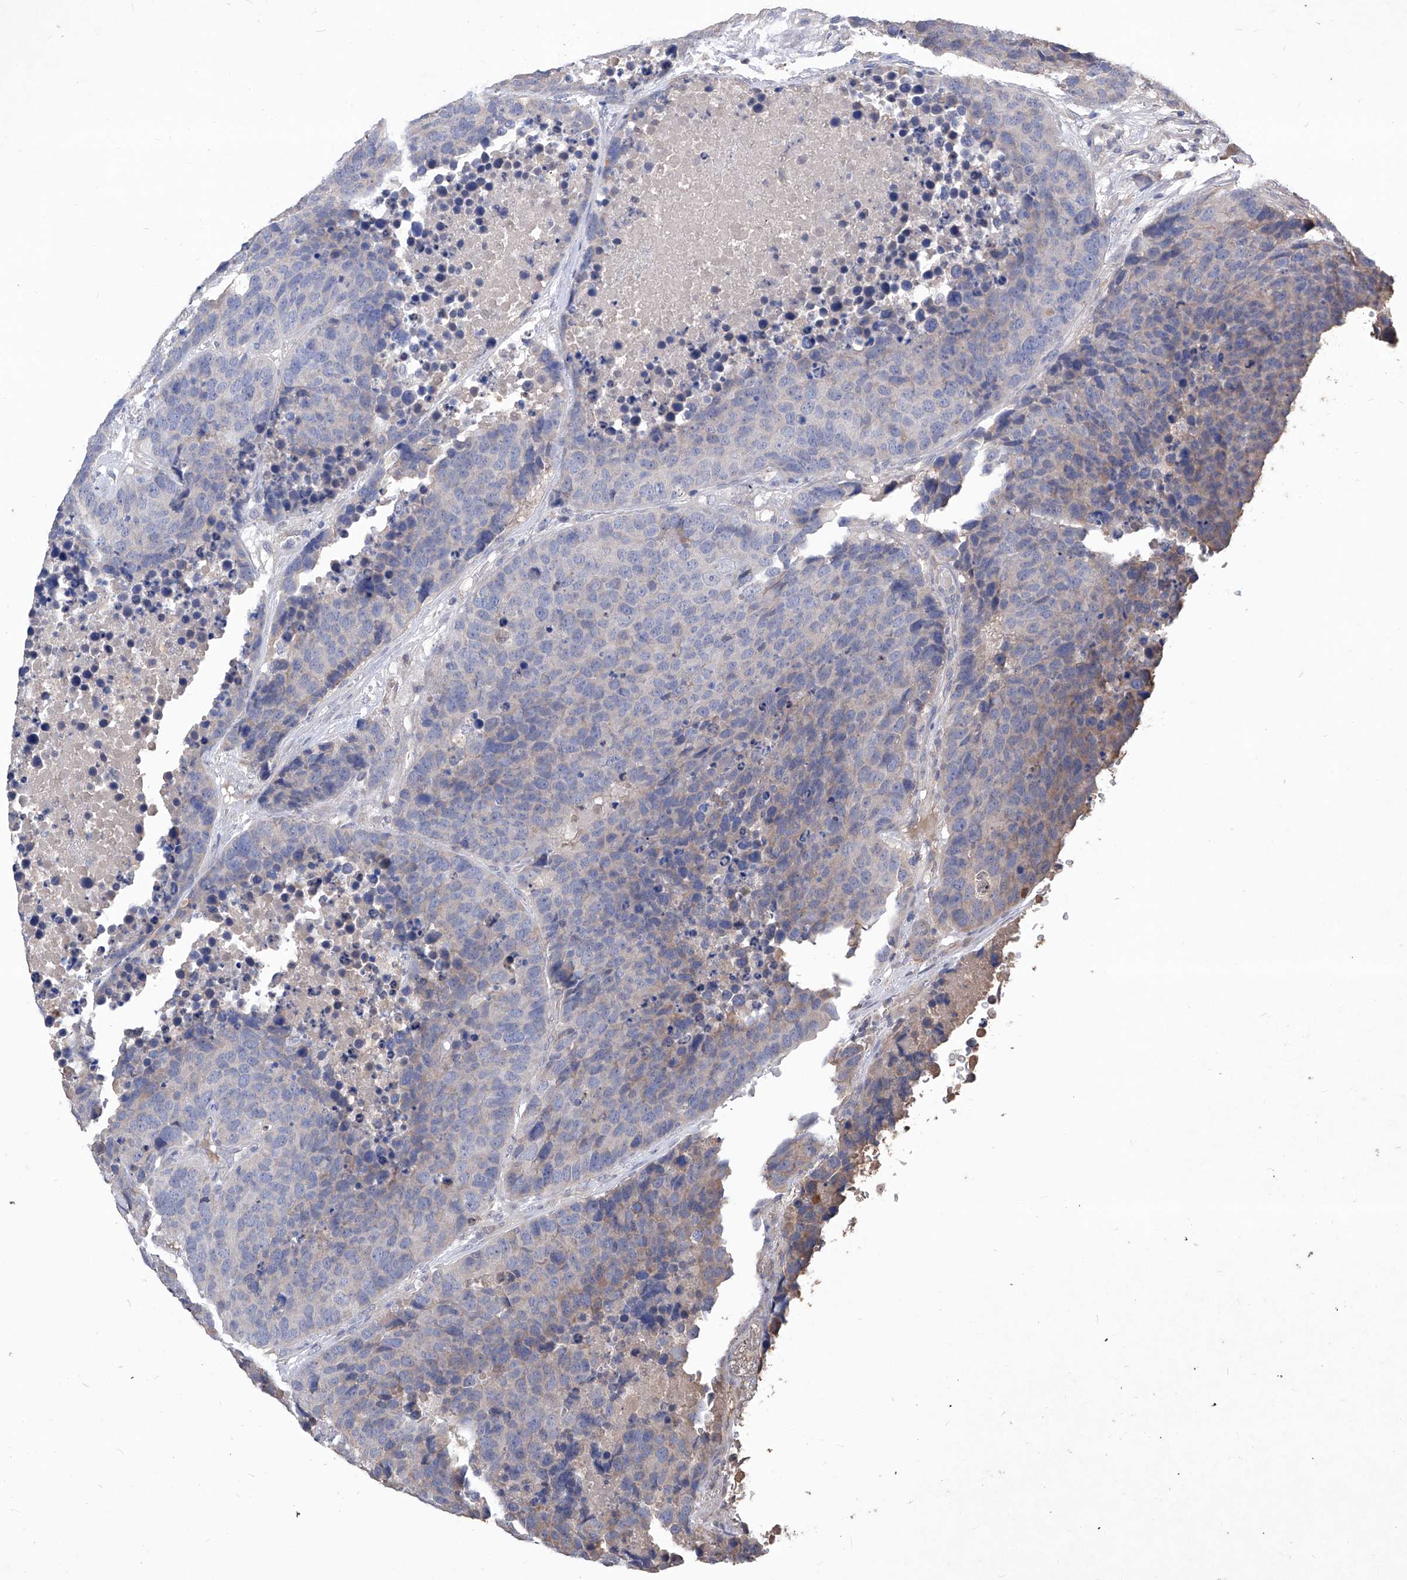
{"staining": {"intensity": "weak", "quantity": "<25%", "location": "cytoplasmic/membranous"}, "tissue": "carcinoid", "cell_type": "Tumor cells", "image_type": "cancer", "snomed": [{"axis": "morphology", "description": "Carcinoid, malignant, NOS"}, {"axis": "topography", "description": "Lung"}], "caption": "There is no significant staining in tumor cells of carcinoid.", "gene": "SYNGR1", "patient": {"sex": "male", "age": 60}}